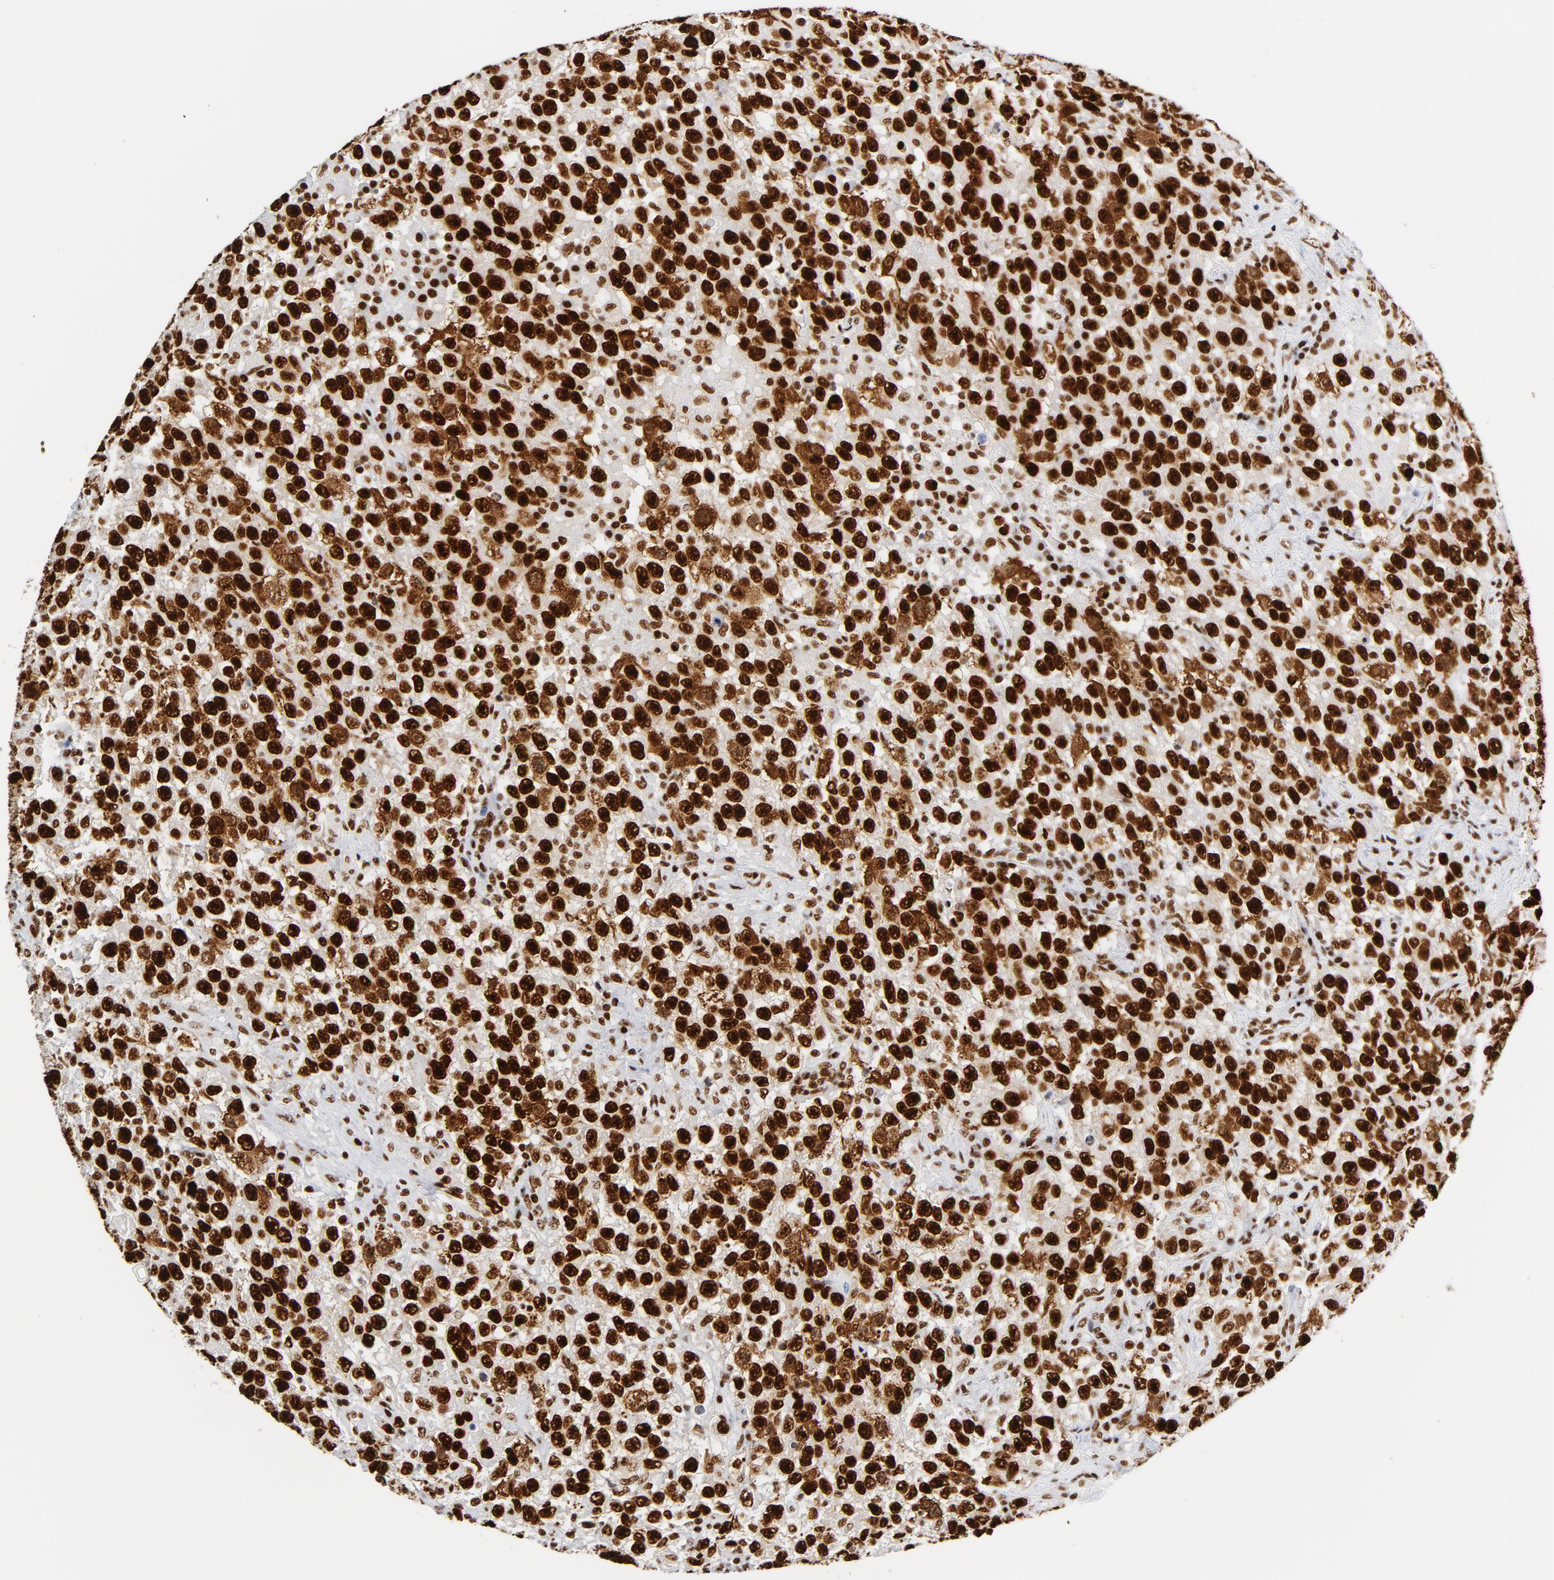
{"staining": {"intensity": "strong", "quantity": ">75%", "location": "cytoplasmic/membranous,nuclear"}, "tissue": "testis cancer", "cell_type": "Tumor cells", "image_type": "cancer", "snomed": [{"axis": "morphology", "description": "Seminoma, NOS"}, {"axis": "topography", "description": "Testis"}], "caption": "Tumor cells display strong cytoplasmic/membranous and nuclear positivity in about >75% of cells in testis cancer.", "gene": "XRCC5", "patient": {"sex": "male", "age": 41}}